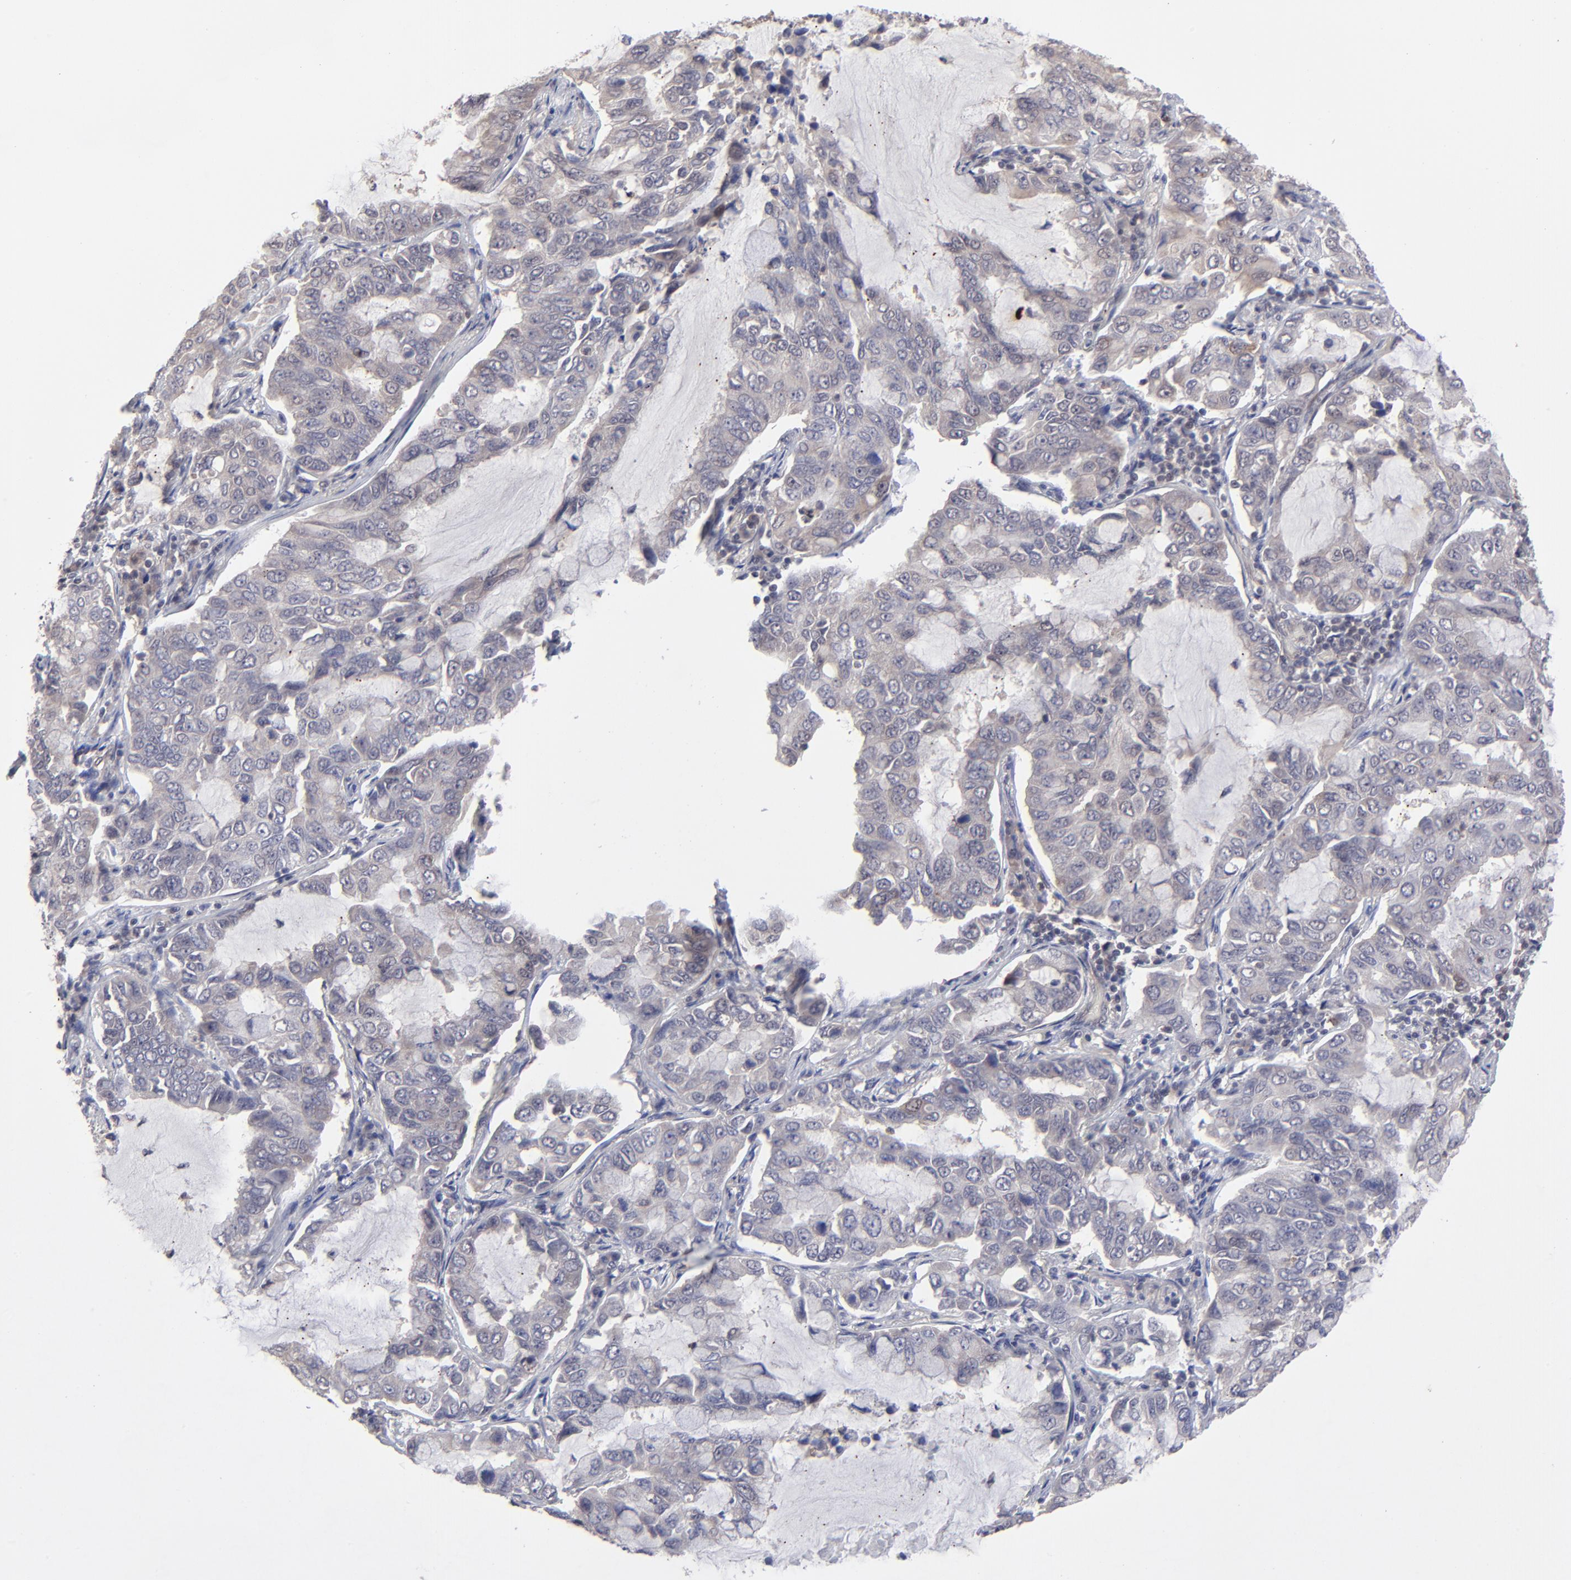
{"staining": {"intensity": "weak", "quantity": "<25%", "location": "cytoplasmic/membranous"}, "tissue": "lung cancer", "cell_type": "Tumor cells", "image_type": "cancer", "snomed": [{"axis": "morphology", "description": "Adenocarcinoma, NOS"}, {"axis": "topography", "description": "Lung"}], "caption": "The histopathology image shows no significant positivity in tumor cells of lung cancer.", "gene": "ZNF419", "patient": {"sex": "male", "age": 64}}